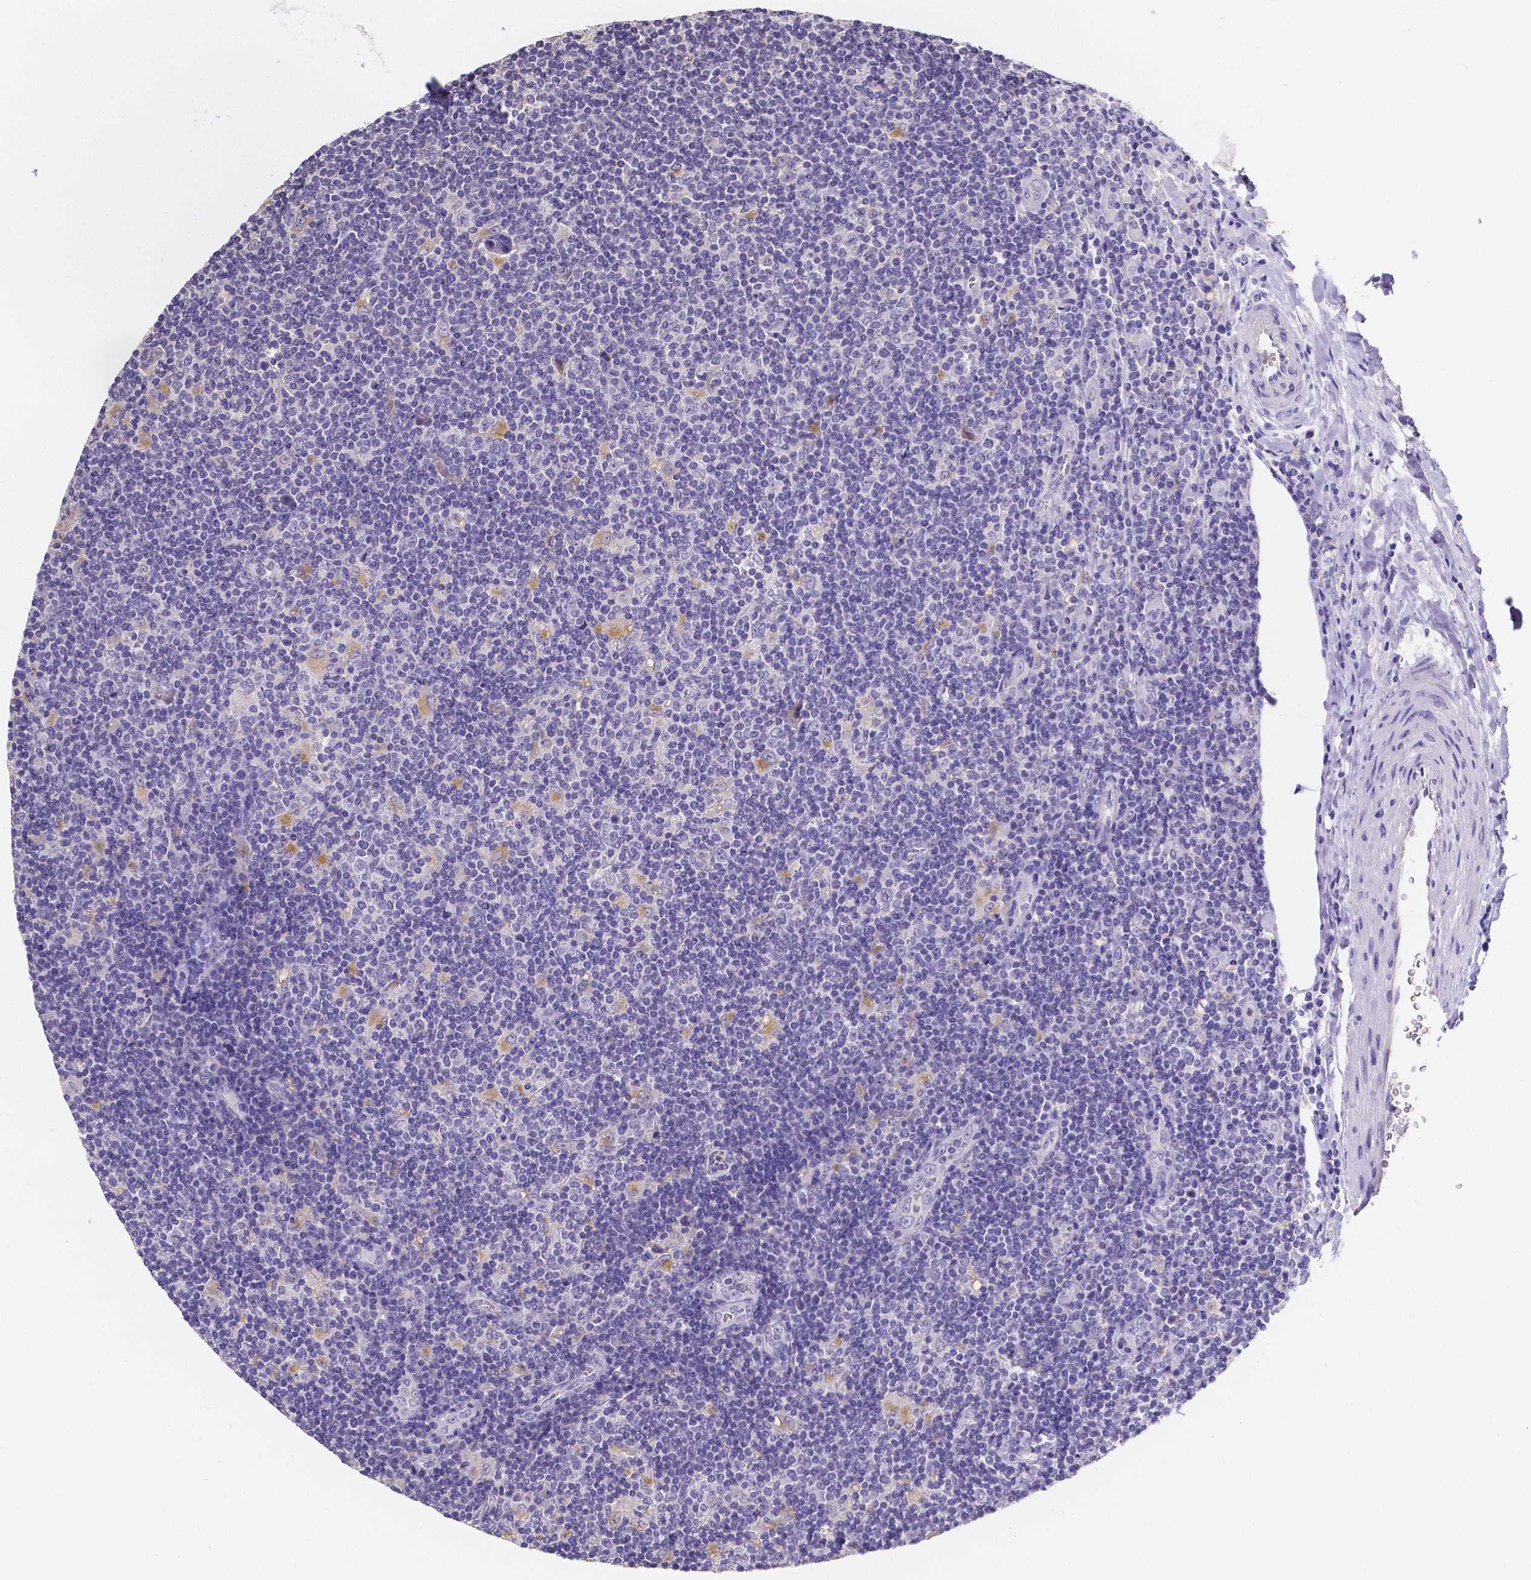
{"staining": {"intensity": "moderate", "quantity": "25%-75%", "location": "cytoplasmic/membranous"}, "tissue": "lymphoma", "cell_type": "Tumor cells", "image_type": "cancer", "snomed": [{"axis": "morphology", "description": "Hodgkin's disease, NOS"}, {"axis": "topography", "description": "Lymph node"}], "caption": "IHC staining of Hodgkin's disease, which shows medium levels of moderate cytoplasmic/membranous positivity in about 25%-75% of tumor cells indicating moderate cytoplasmic/membranous protein positivity. The staining was performed using DAB (brown) for protein detection and nuclei were counterstained in hematoxylin (blue).", "gene": "ATP6V1D", "patient": {"sex": "male", "age": 40}}